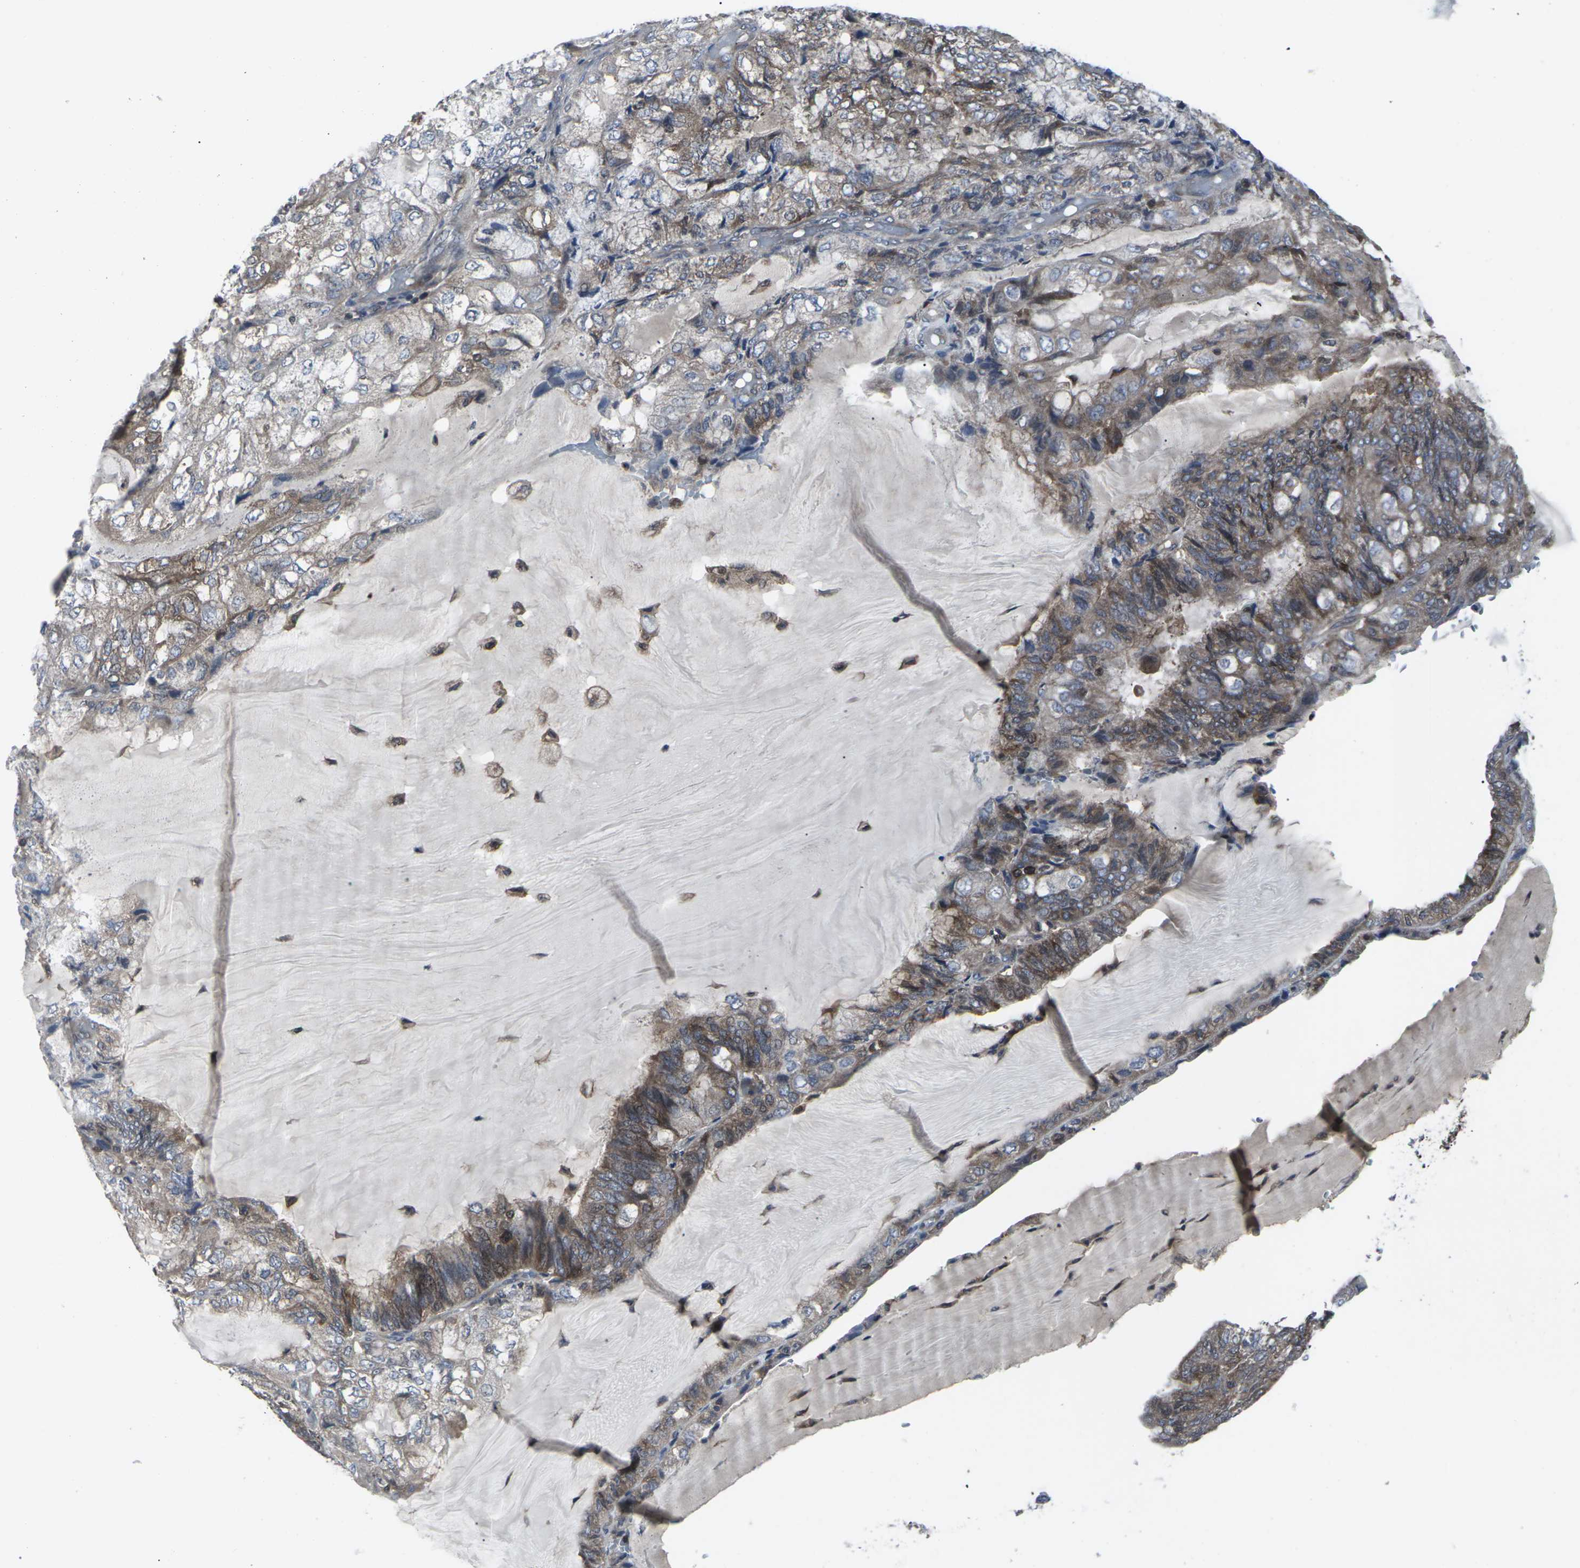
{"staining": {"intensity": "moderate", "quantity": ">75%", "location": "cytoplasmic/membranous"}, "tissue": "endometrial cancer", "cell_type": "Tumor cells", "image_type": "cancer", "snomed": [{"axis": "morphology", "description": "Adenocarcinoma, NOS"}, {"axis": "topography", "description": "Endometrium"}], "caption": "Protein analysis of endometrial cancer (adenocarcinoma) tissue demonstrates moderate cytoplasmic/membranous staining in about >75% of tumor cells.", "gene": "HPRT1", "patient": {"sex": "female", "age": 81}}